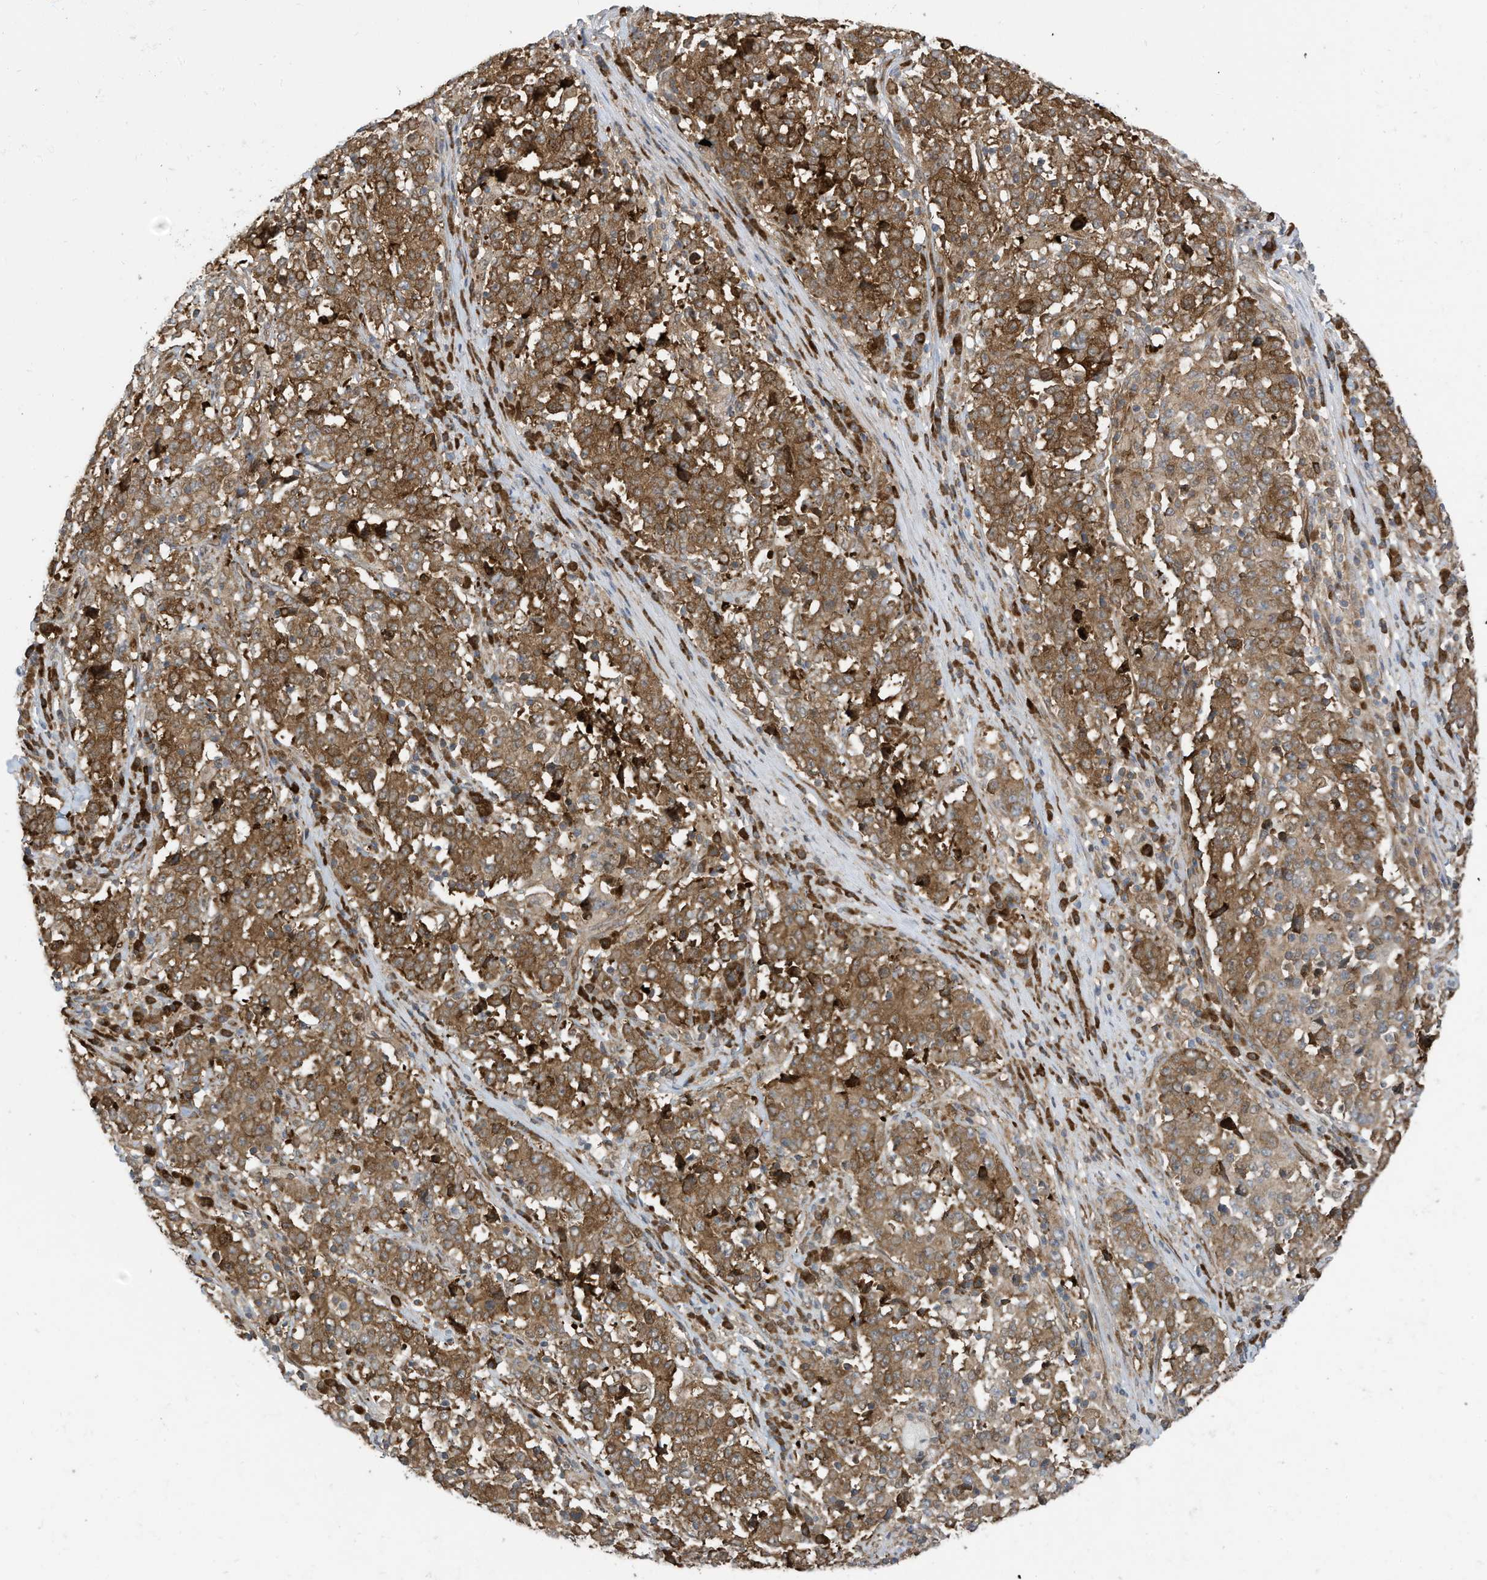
{"staining": {"intensity": "moderate", "quantity": ">75%", "location": "cytoplasmic/membranous"}, "tissue": "stomach cancer", "cell_type": "Tumor cells", "image_type": "cancer", "snomed": [{"axis": "morphology", "description": "Adenocarcinoma, NOS"}, {"axis": "topography", "description": "Stomach"}], "caption": "Immunohistochemistry image of neoplastic tissue: stomach adenocarcinoma stained using IHC demonstrates medium levels of moderate protein expression localized specifically in the cytoplasmic/membranous of tumor cells, appearing as a cytoplasmic/membranous brown color.", "gene": "USE1", "patient": {"sex": "male", "age": 59}}